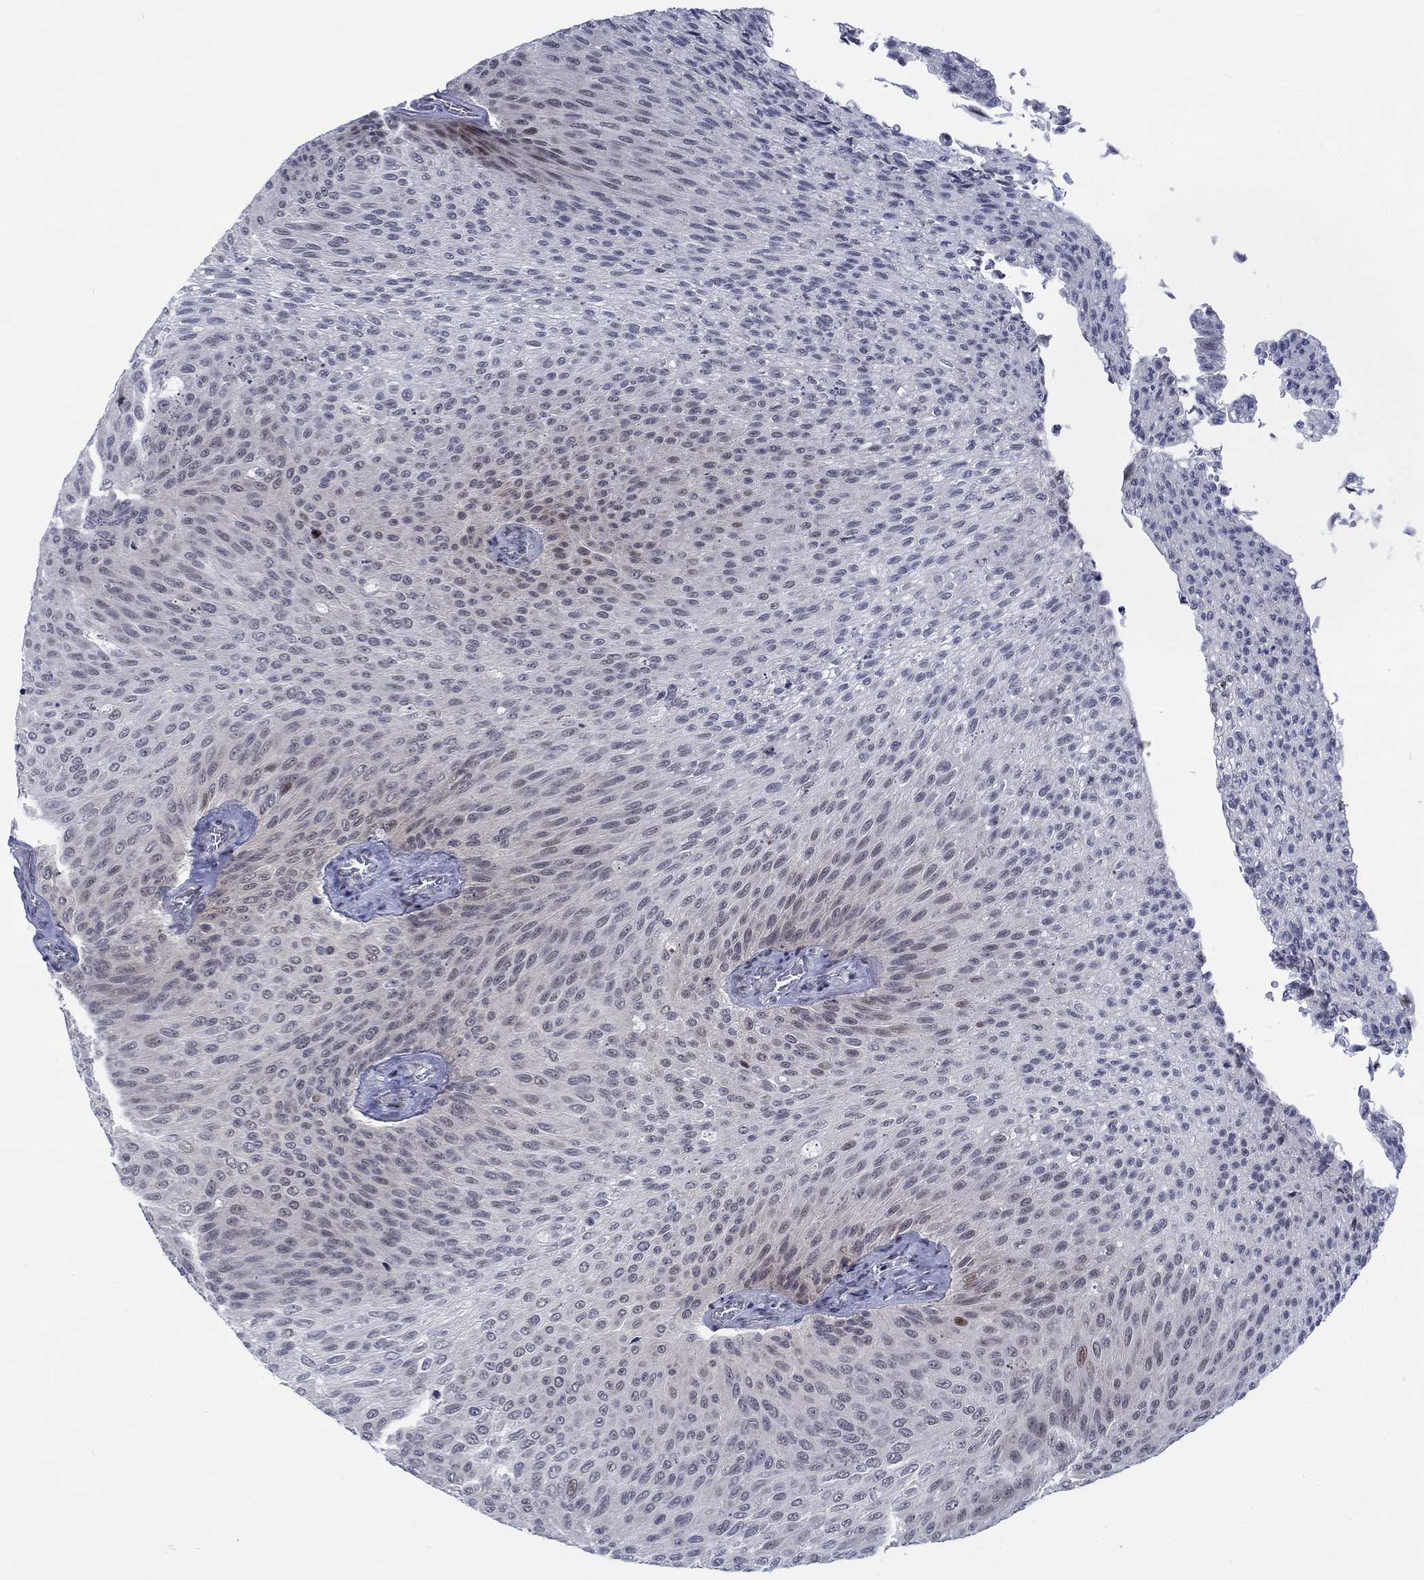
{"staining": {"intensity": "negative", "quantity": "none", "location": "none"}, "tissue": "urothelial cancer", "cell_type": "Tumor cells", "image_type": "cancer", "snomed": [{"axis": "morphology", "description": "Urothelial carcinoma, Low grade"}, {"axis": "topography", "description": "Ureter, NOS"}, {"axis": "topography", "description": "Urinary bladder"}], "caption": "Human urothelial cancer stained for a protein using IHC exhibits no expression in tumor cells.", "gene": "NEU3", "patient": {"sex": "male", "age": 78}}